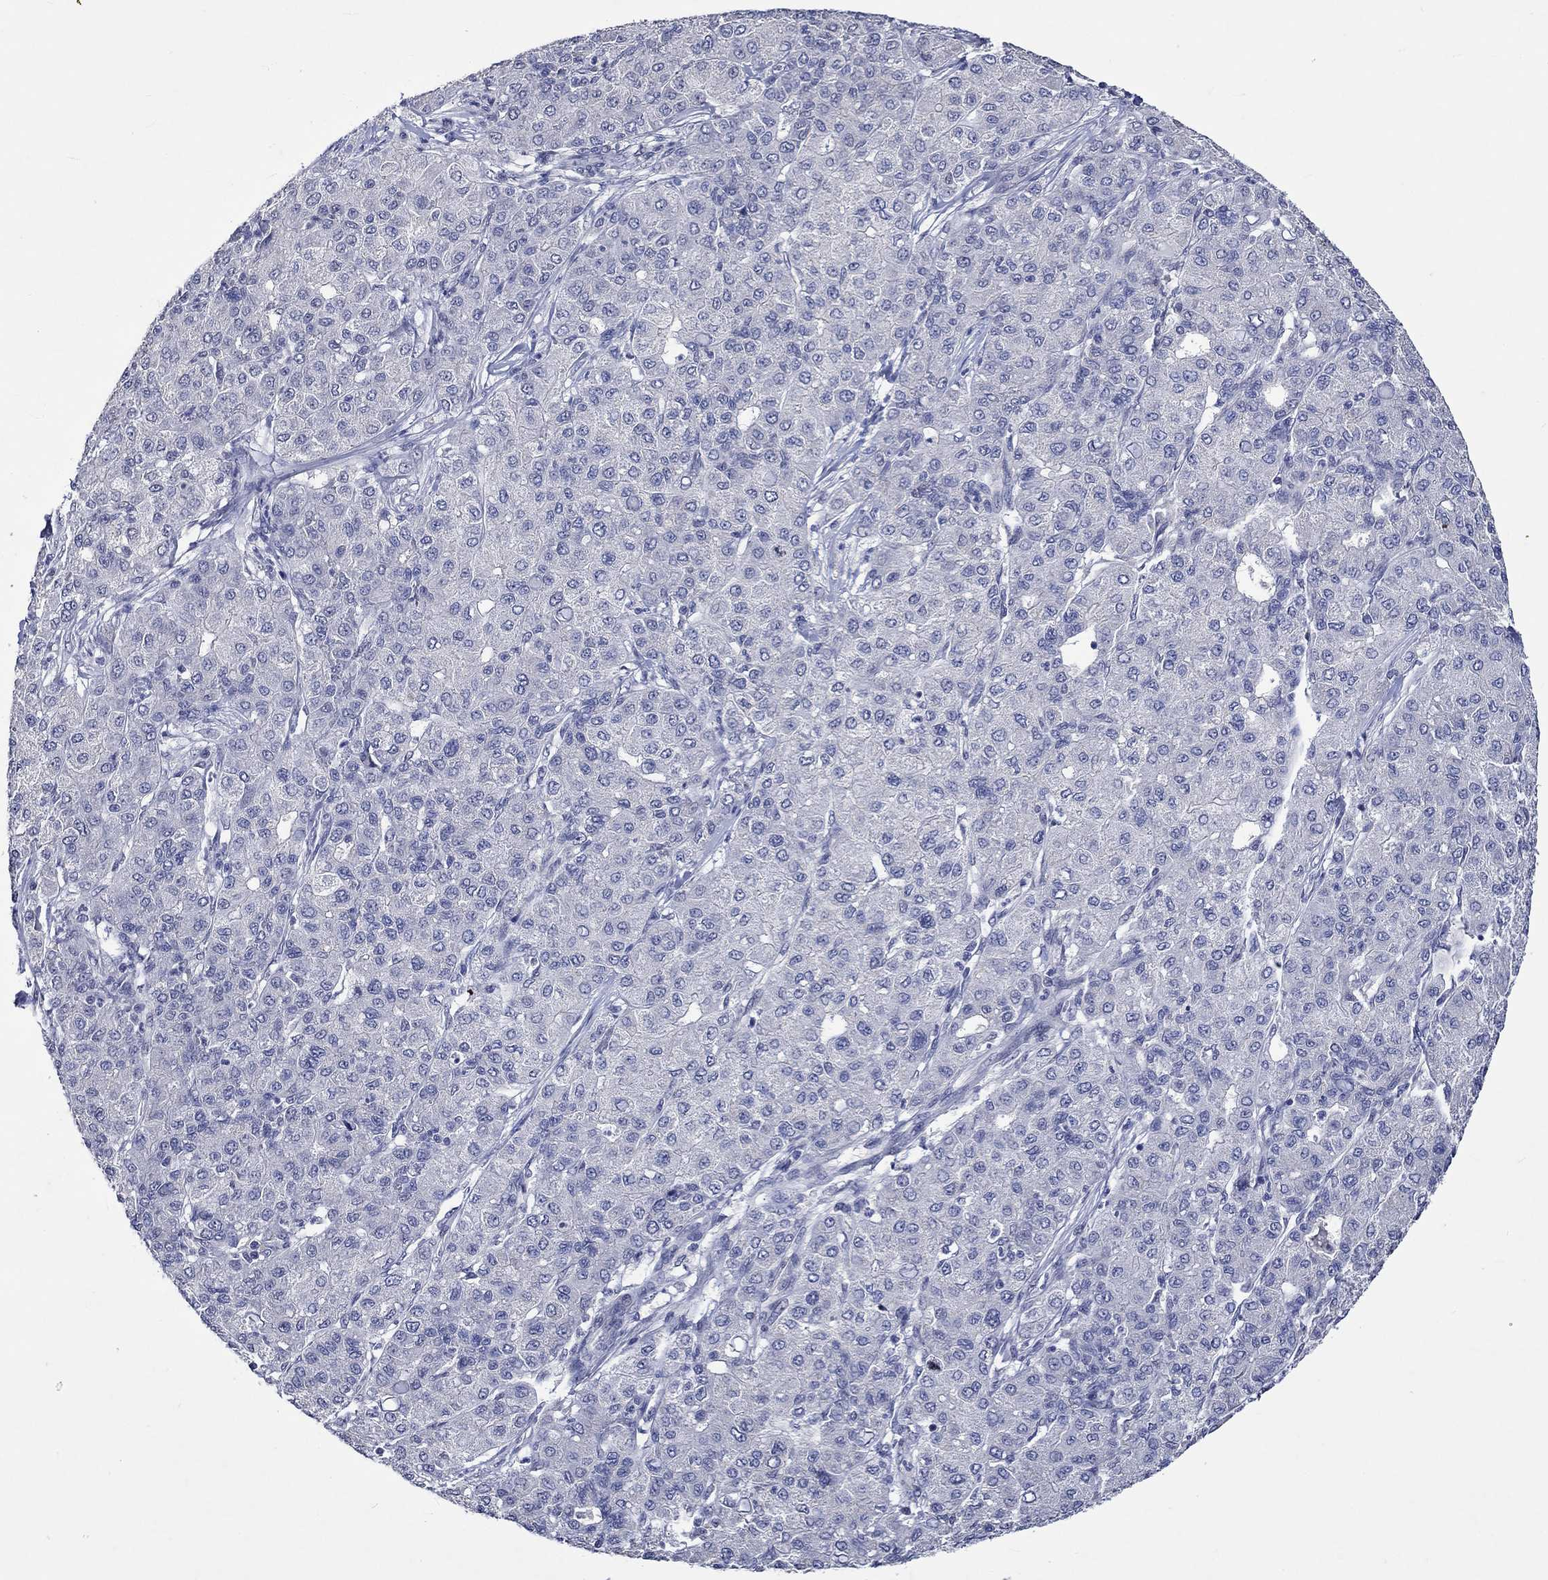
{"staining": {"intensity": "negative", "quantity": "none", "location": "none"}, "tissue": "liver cancer", "cell_type": "Tumor cells", "image_type": "cancer", "snomed": [{"axis": "morphology", "description": "Carcinoma, Hepatocellular, NOS"}, {"axis": "topography", "description": "Liver"}], "caption": "Tumor cells are negative for protein expression in human hepatocellular carcinoma (liver). (DAB (3,3'-diaminobenzidine) immunohistochemistry visualized using brightfield microscopy, high magnification).", "gene": "DDX3Y", "patient": {"sex": "male", "age": 65}}